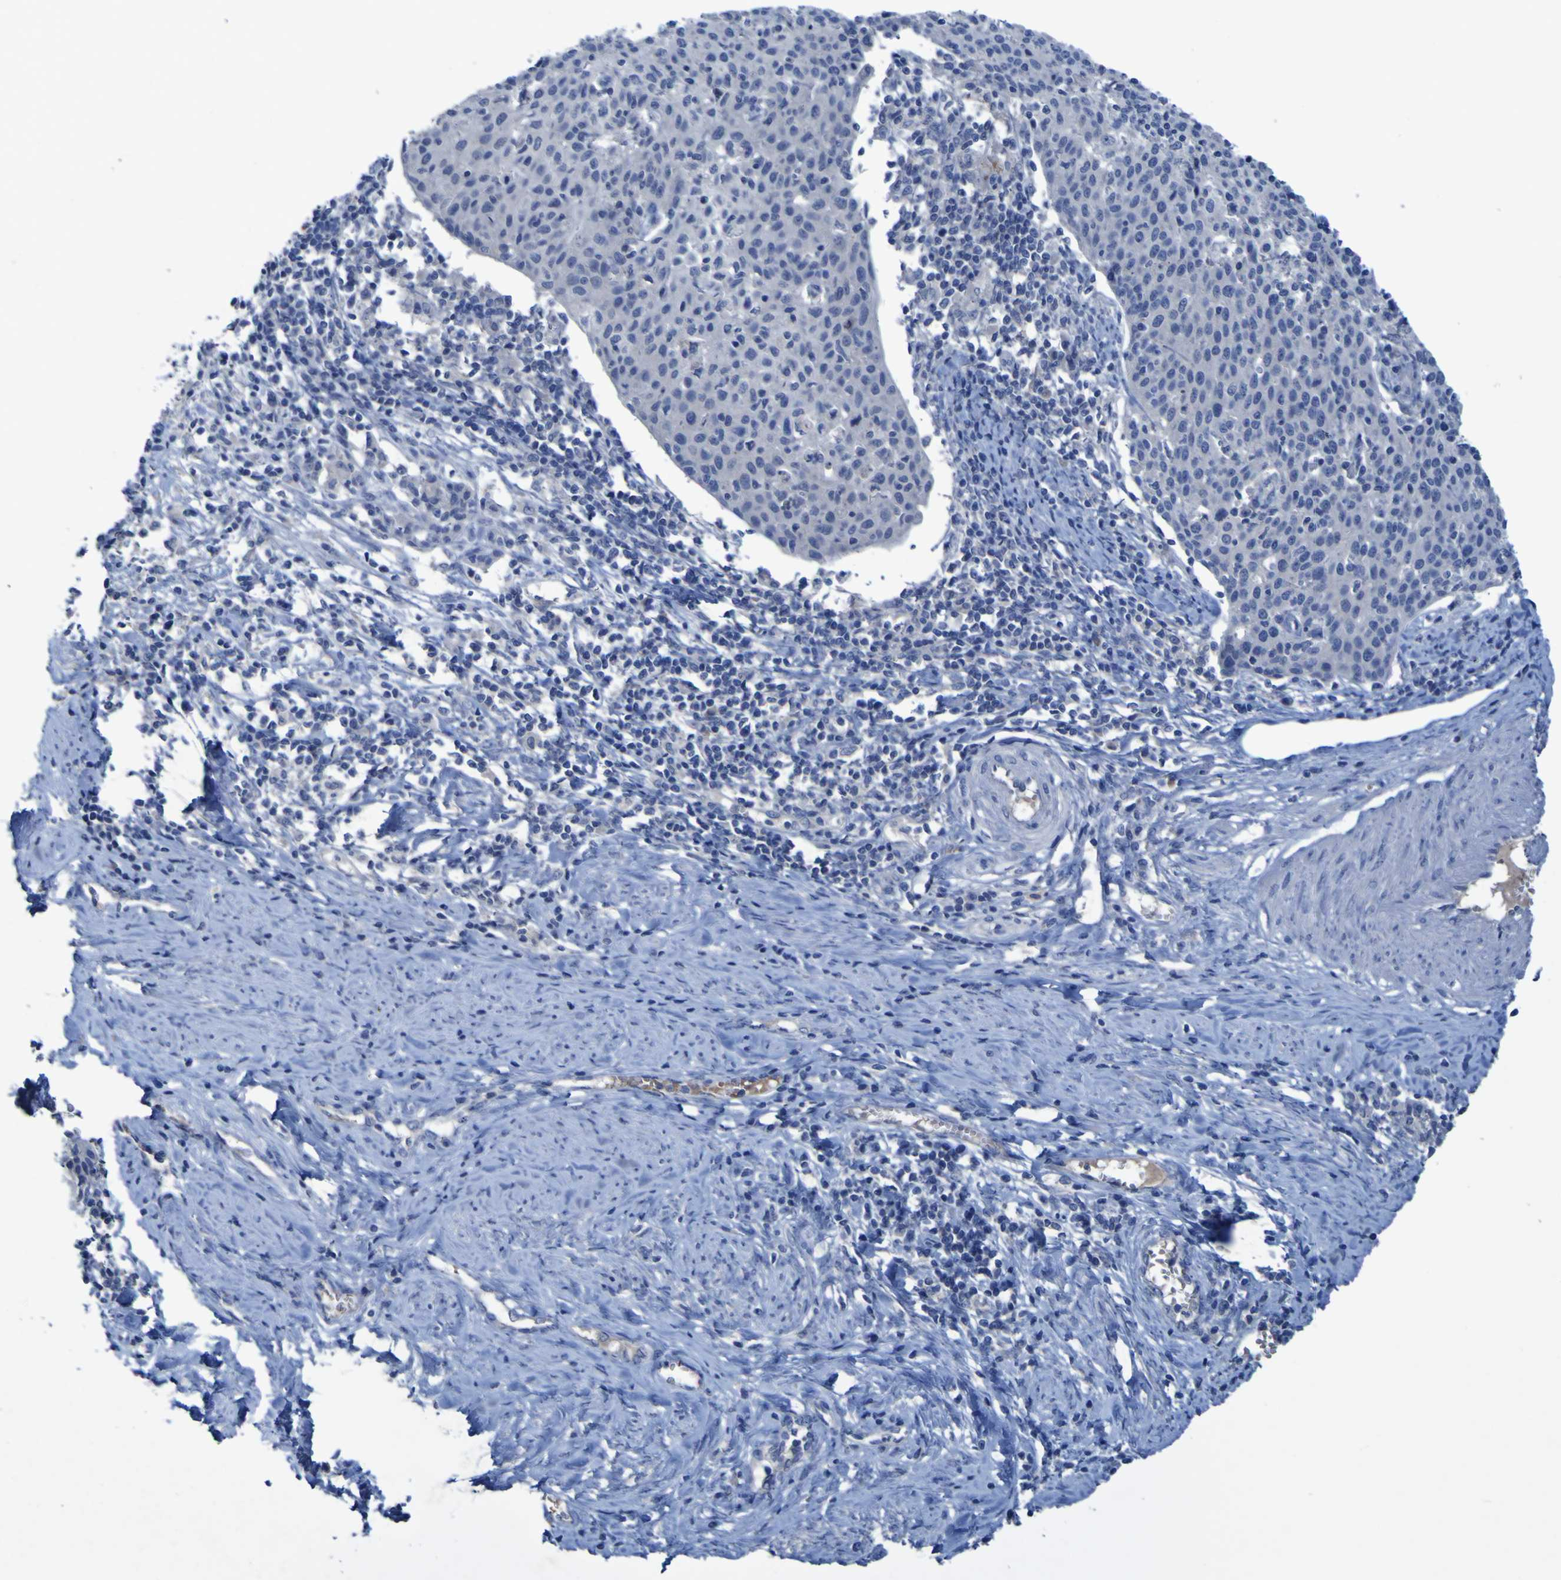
{"staining": {"intensity": "negative", "quantity": "none", "location": "none"}, "tissue": "cervical cancer", "cell_type": "Tumor cells", "image_type": "cancer", "snomed": [{"axis": "morphology", "description": "Squamous cell carcinoma, NOS"}, {"axis": "topography", "description": "Cervix"}], "caption": "IHC micrograph of human cervical cancer stained for a protein (brown), which displays no expression in tumor cells.", "gene": "SGK2", "patient": {"sex": "female", "age": 38}}